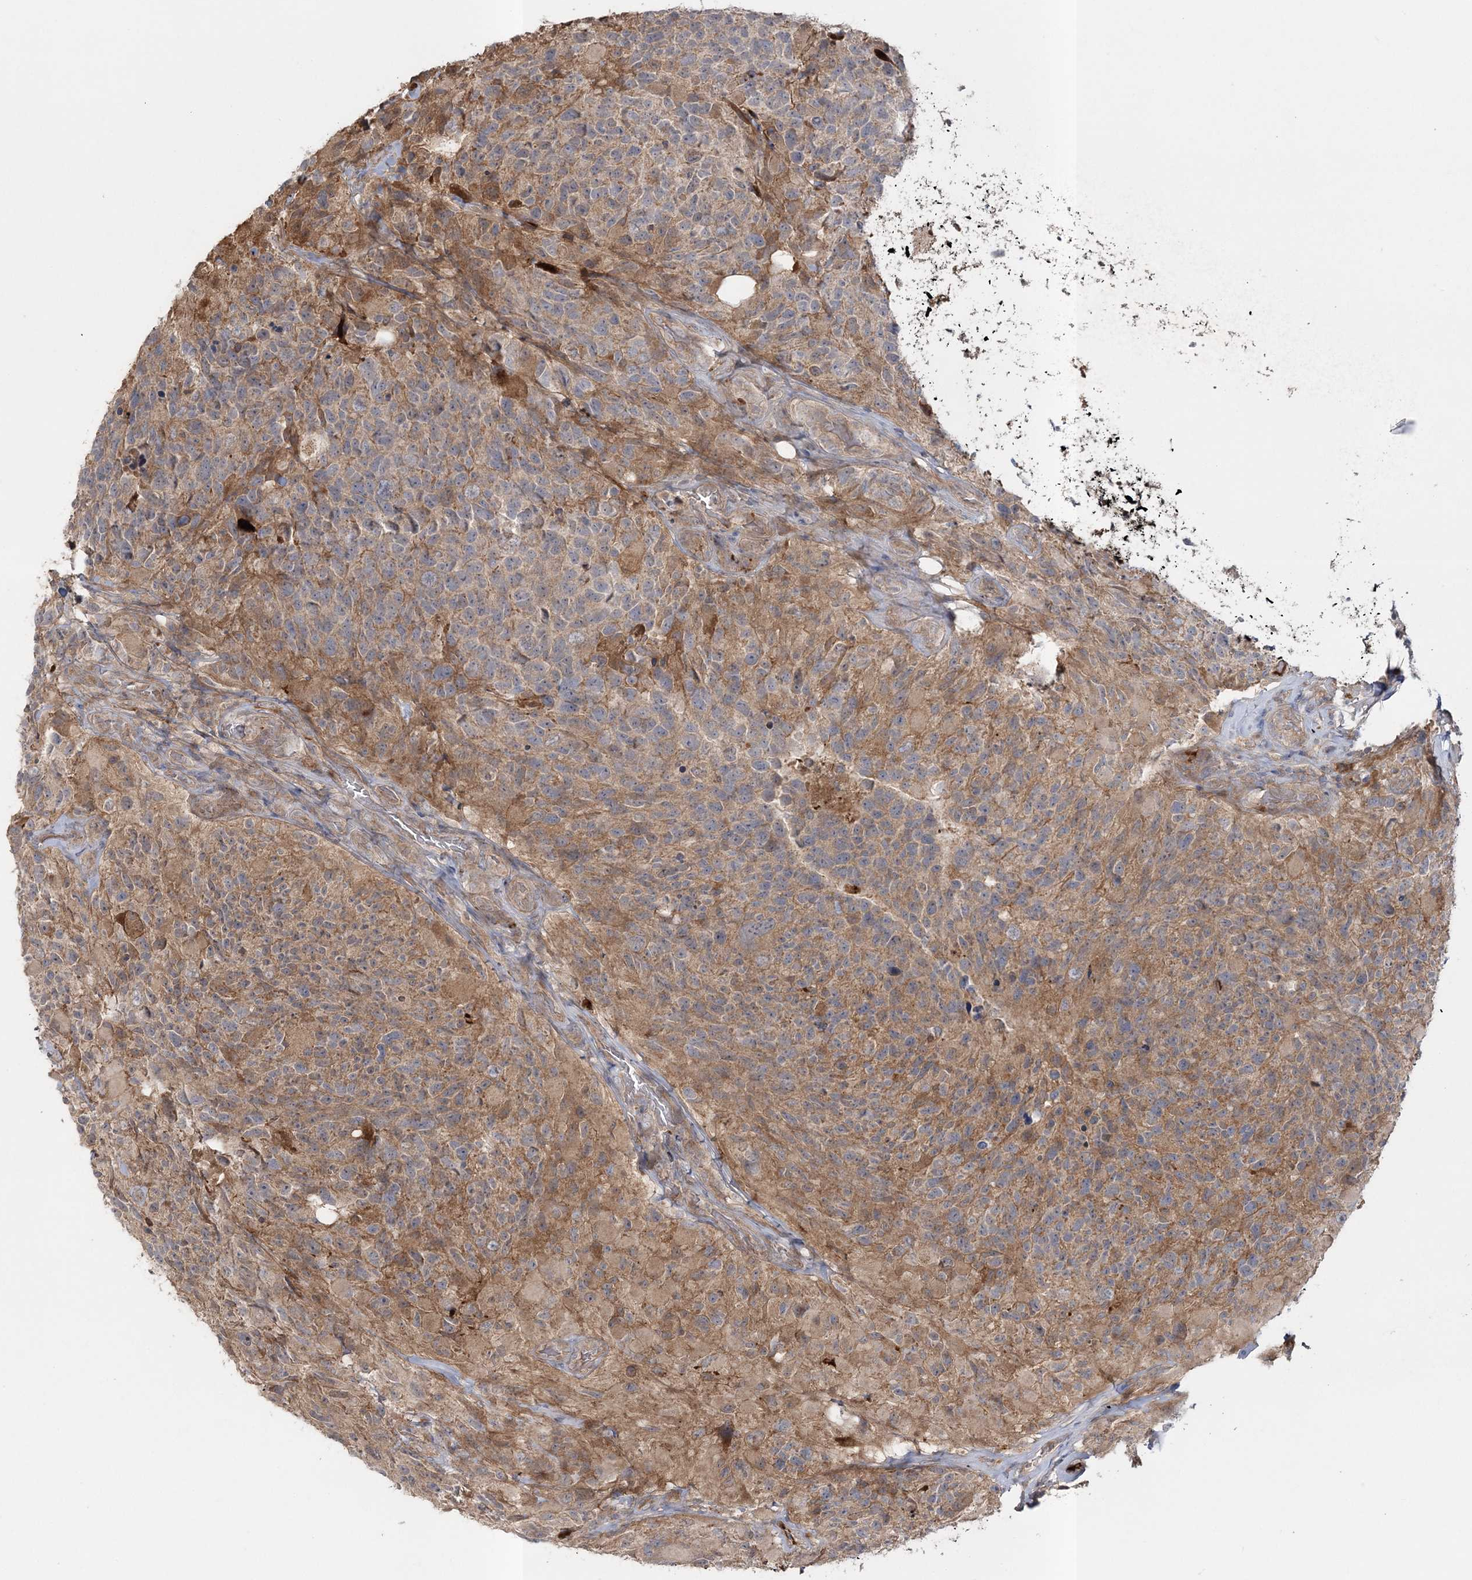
{"staining": {"intensity": "weak", "quantity": "25%-75%", "location": "cytoplasmic/membranous"}, "tissue": "glioma", "cell_type": "Tumor cells", "image_type": "cancer", "snomed": [{"axis": "morphology", "description": "Glioma, malignant, High grade"}, {"axis": "topography", "description": "Brain"}], "caption": "Immunohistochemical staining of human high-grade glioma (malignant) reveals low levels of weak cytoplasmic/membranous staining in about 25%-75% of tumor cells.", "gene": "MOCS2", "patient": {"sex": "male", "age": 69}}